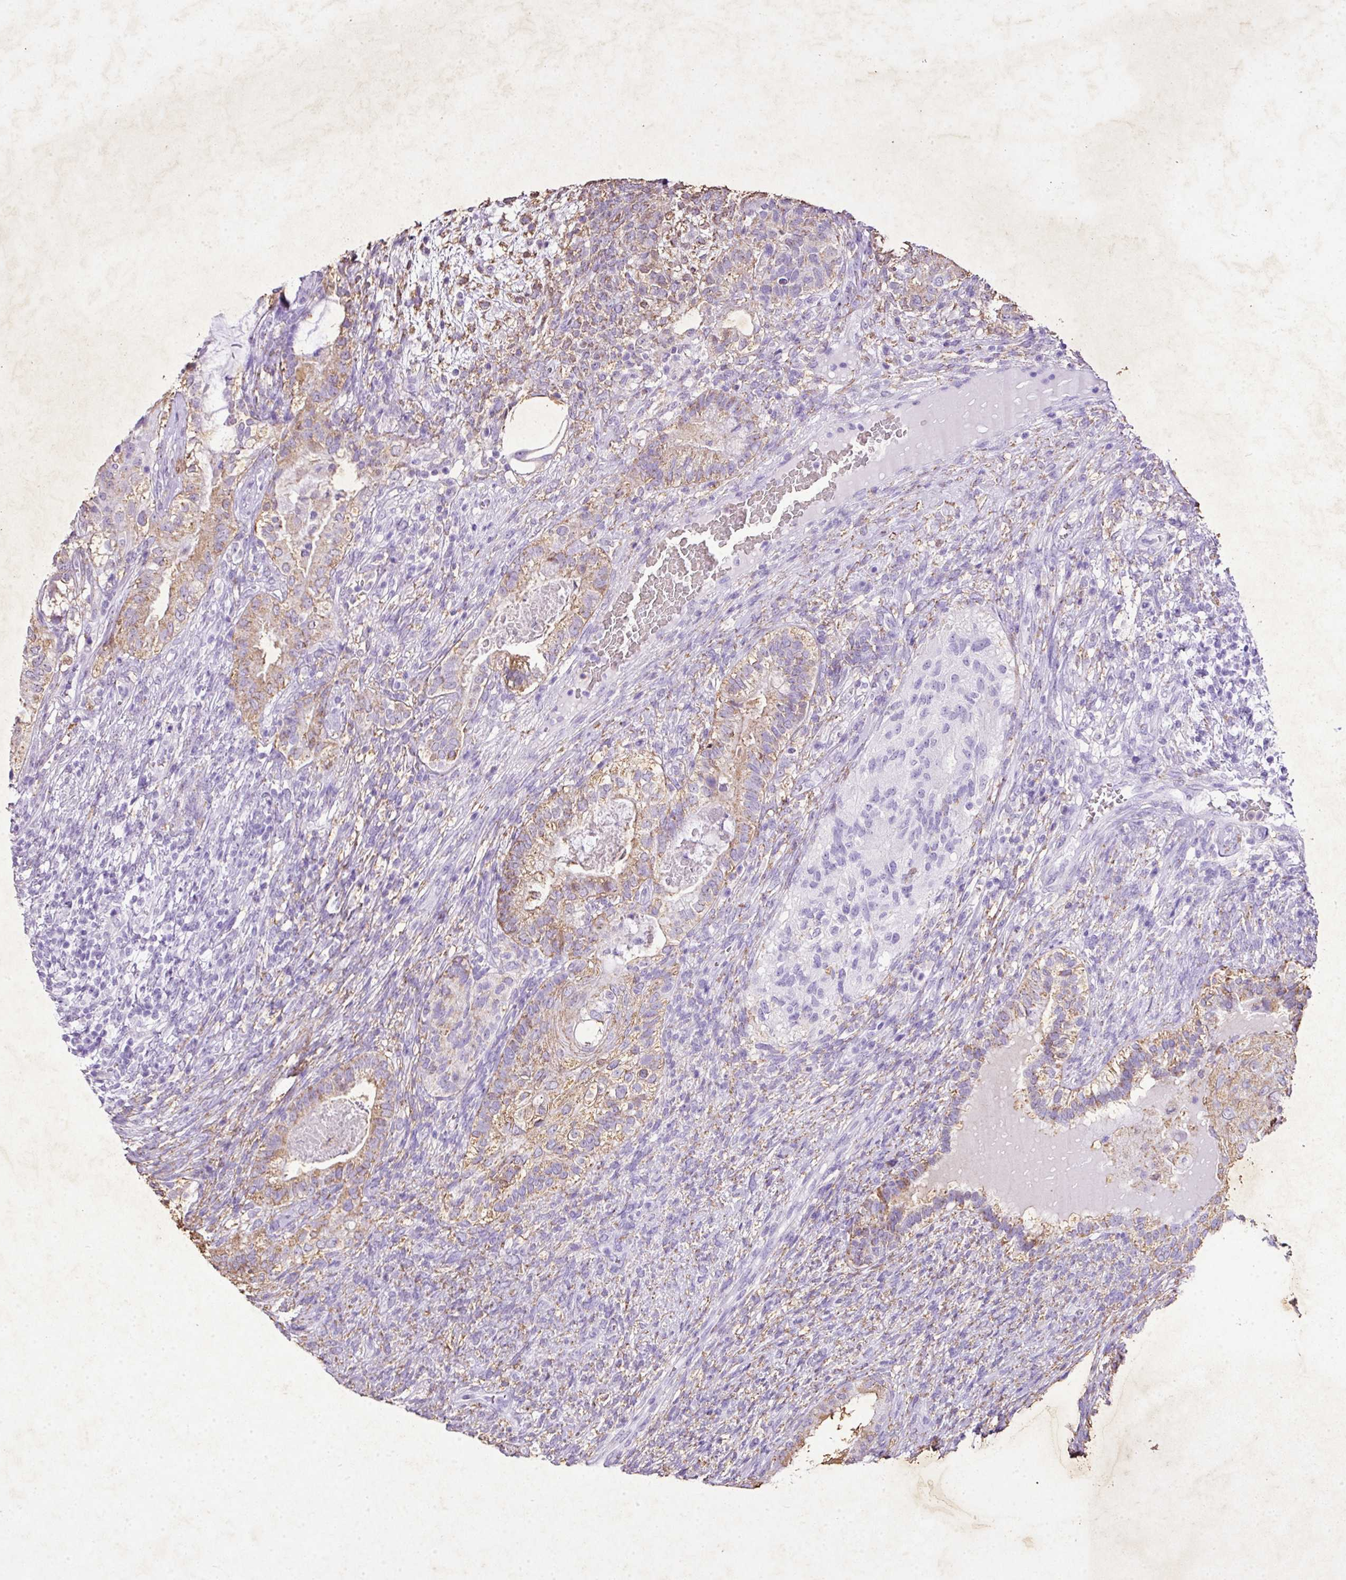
{"staining": {"intensity": "weak", "quantity": ">75%", "location": "cytoplasmic/membranous"}, "tissue": "testis cancer", "cell_type": "Tumor cells", "image_type": "cancer", "snomed": [{"axis": "morphology", "description": "Seminoma, NOS"}, {"axis": "morphology", "description": "Carcinoma, Embryonal, NOS"}, {"axis": "topography", "description": "Testis"}], "caption": "Testis embryonal carcinoma stained with IHC shows weak cytoplasmic/membranous expression in approximately >75% of tumor cells.", "gene": "KCNJ11", "patient": {"sex": "male", "age": 41}}